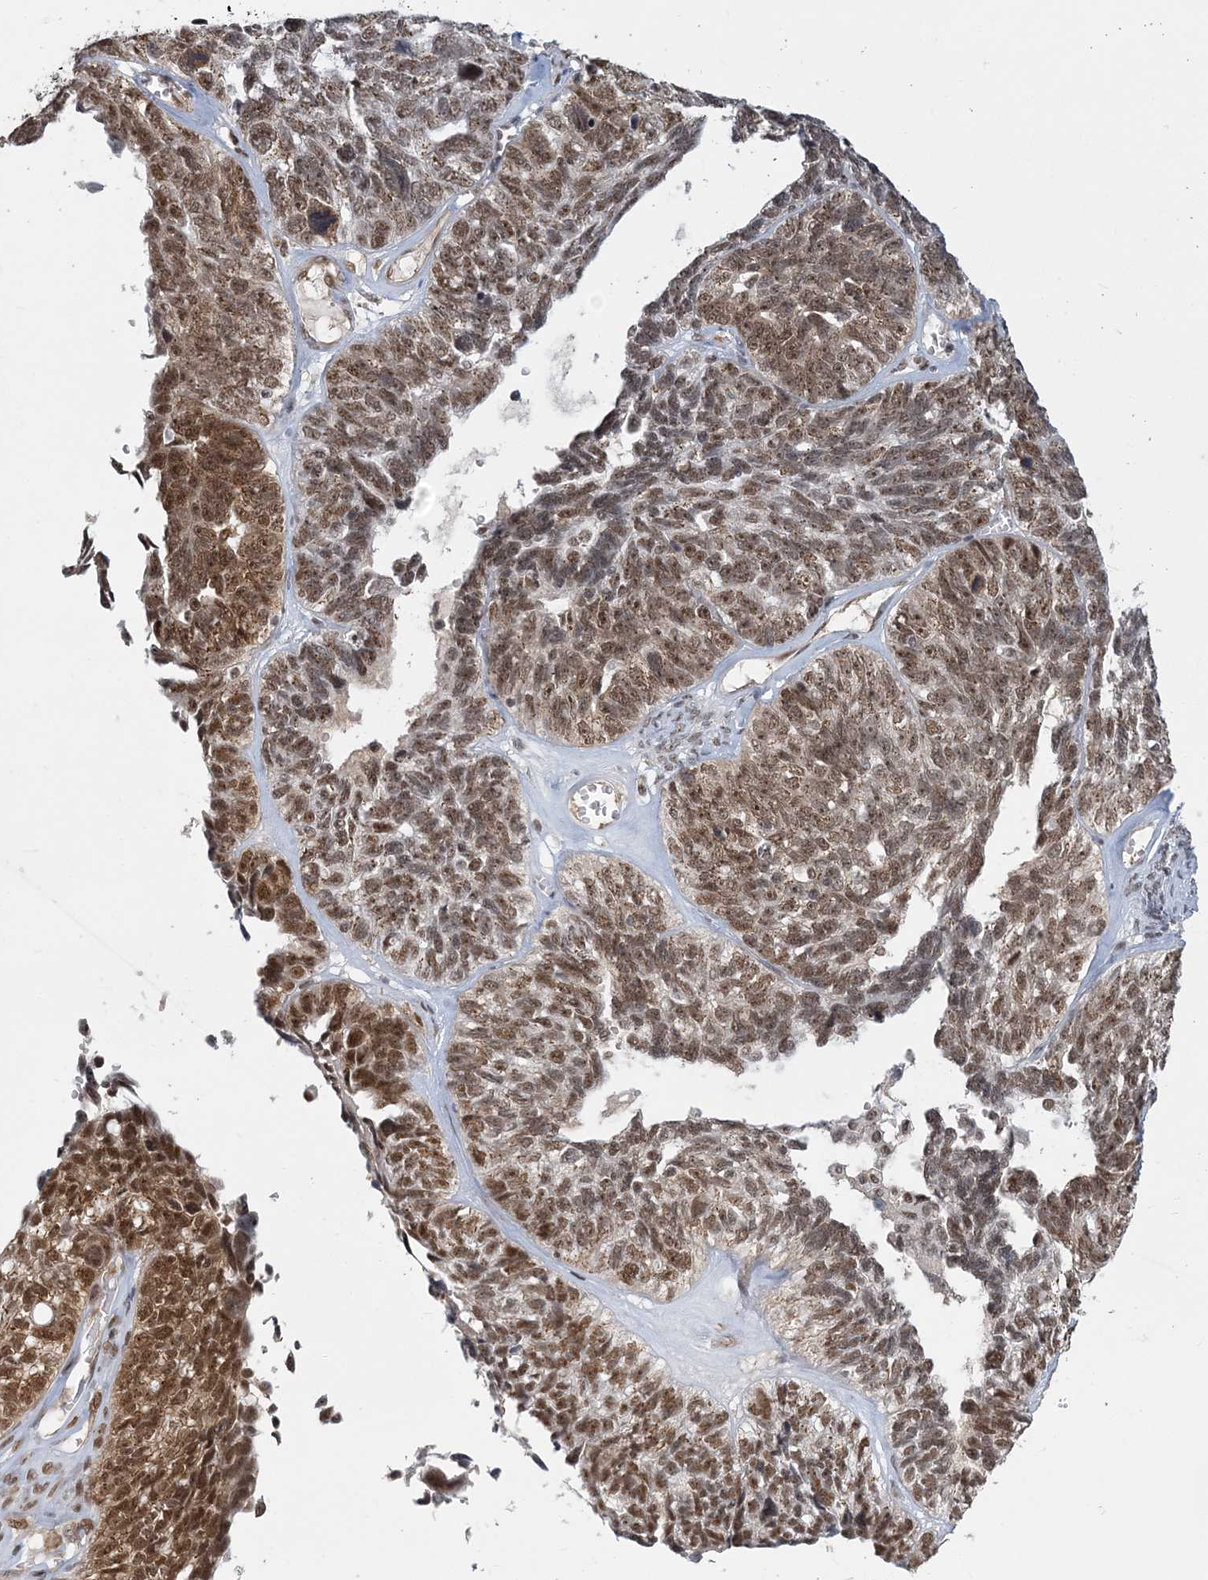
{"staining": {"intensity": "moderate", "quantity": ">75%", "location": "cytoplasmic/membranous,nuclear"}, "tissue": "ovarian cancer", "cell_type": "Tumor cells", "image_type": "cancer", "snomed": [{"axis": "morphology", "description": "Cystadenocarcinoma, serous, NOS"}, {"axis": "topography", "description": "Ovary"}], "caption": "This histopathology image shows immunohistochemistry (IHC) staining of human serous cystadenocarcinoma (ovarian), with medium moderate cytoplasmic/membranous and nuclear expression in approximately >75% of tumor cells.", "gene": "PLRG1", "patient": {"sex": "female", "age": 79}}